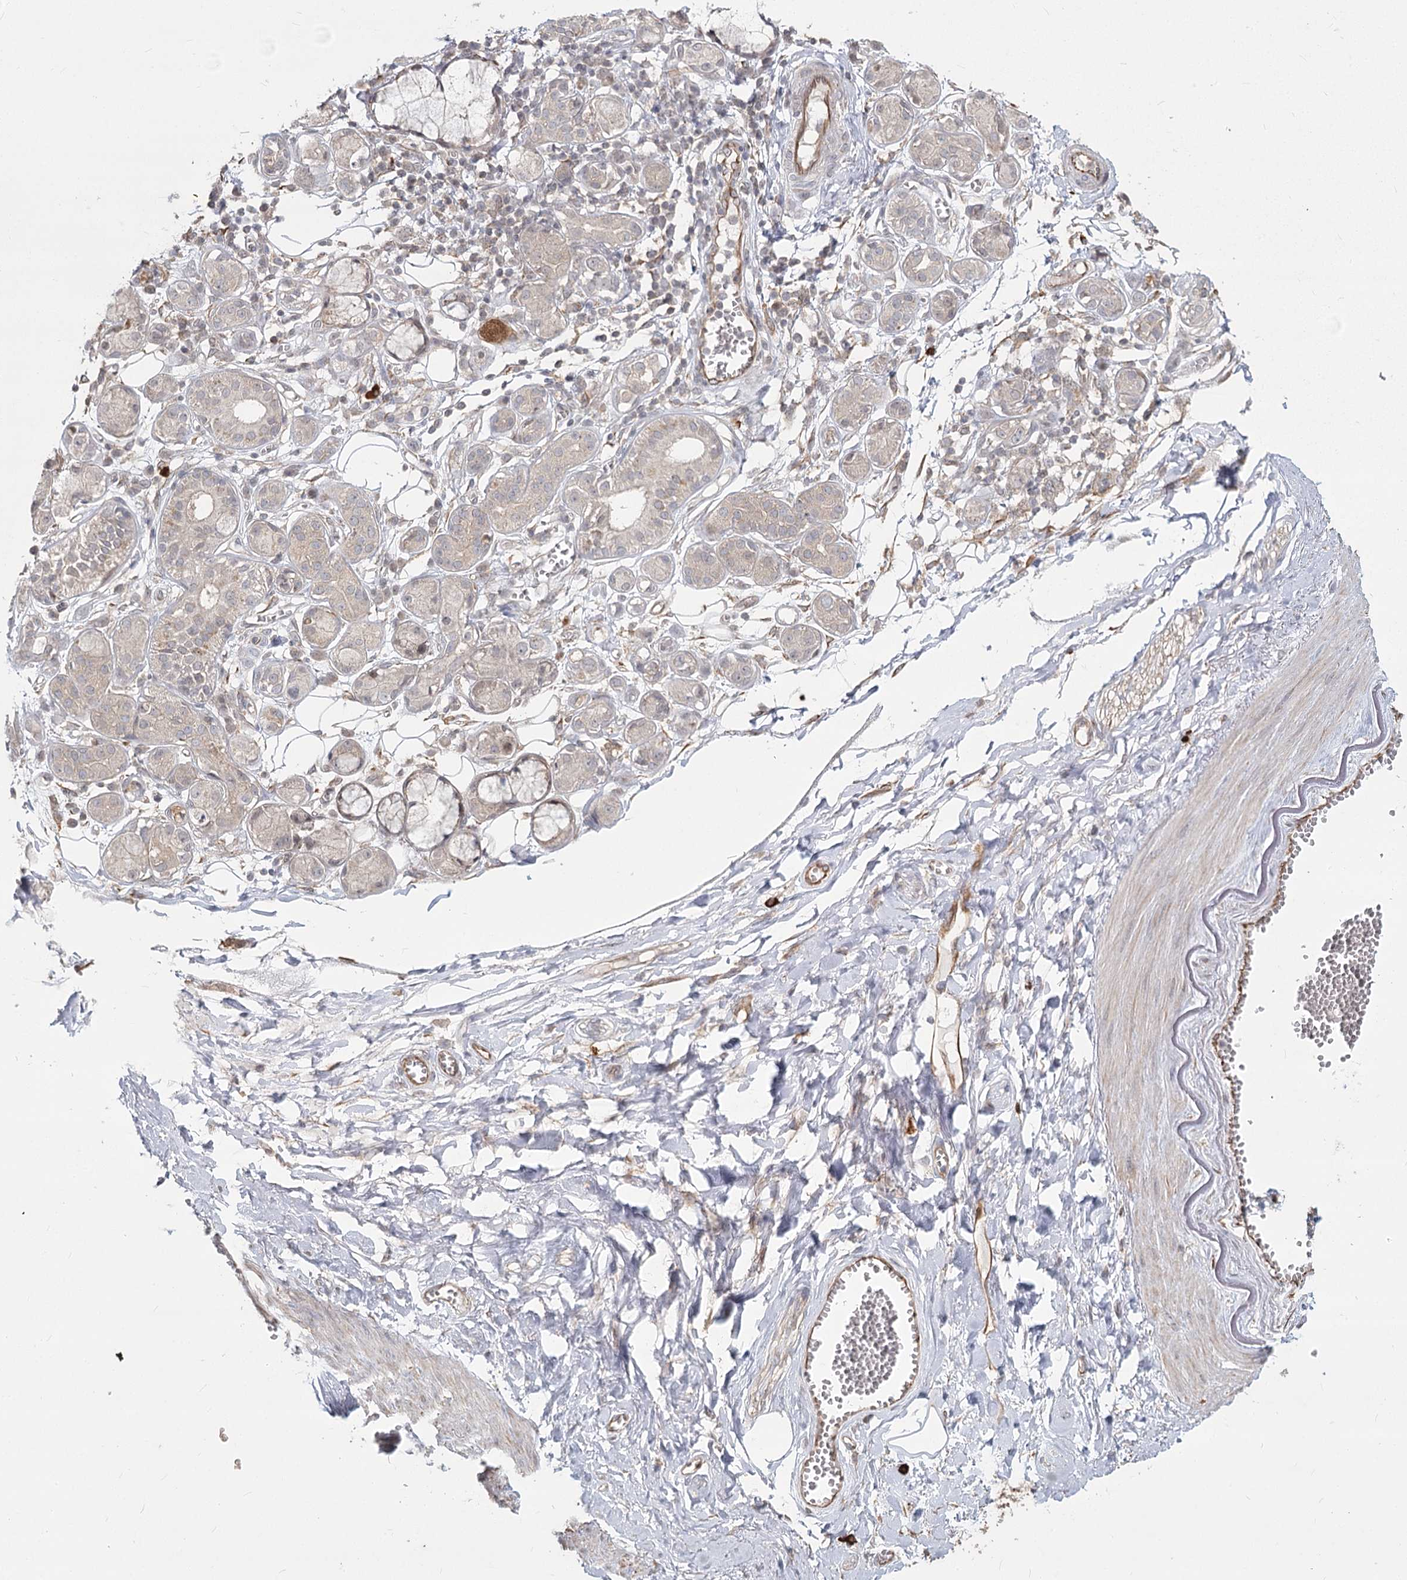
{"staining": {"intensity": "moderate", "quantity": "25%-75%", "location": "cytoplasmic/membranous"}, "tissue": "soft tissue", "cell_type": "Chondrocytes", "image_type": "normal", "snomed": [{"axis": "morphology", "description": "Normal tissue, NOS"}, {"axis": "morphology", "description": "Inflammation, NOS"}, {"axis": "topography", "description": "Salivary gland"}, {"axis": "topography", "description": "Peripheral nerve tissue"}], "caption": "Protein expression analysis of unremarkable soft tissue demonstrates moderate cytoplasmic/membranous expression in about 25%-75% of chondrocytes.", "gene": "AP2M1", "patient": {"sex": "female", "age": 75}}